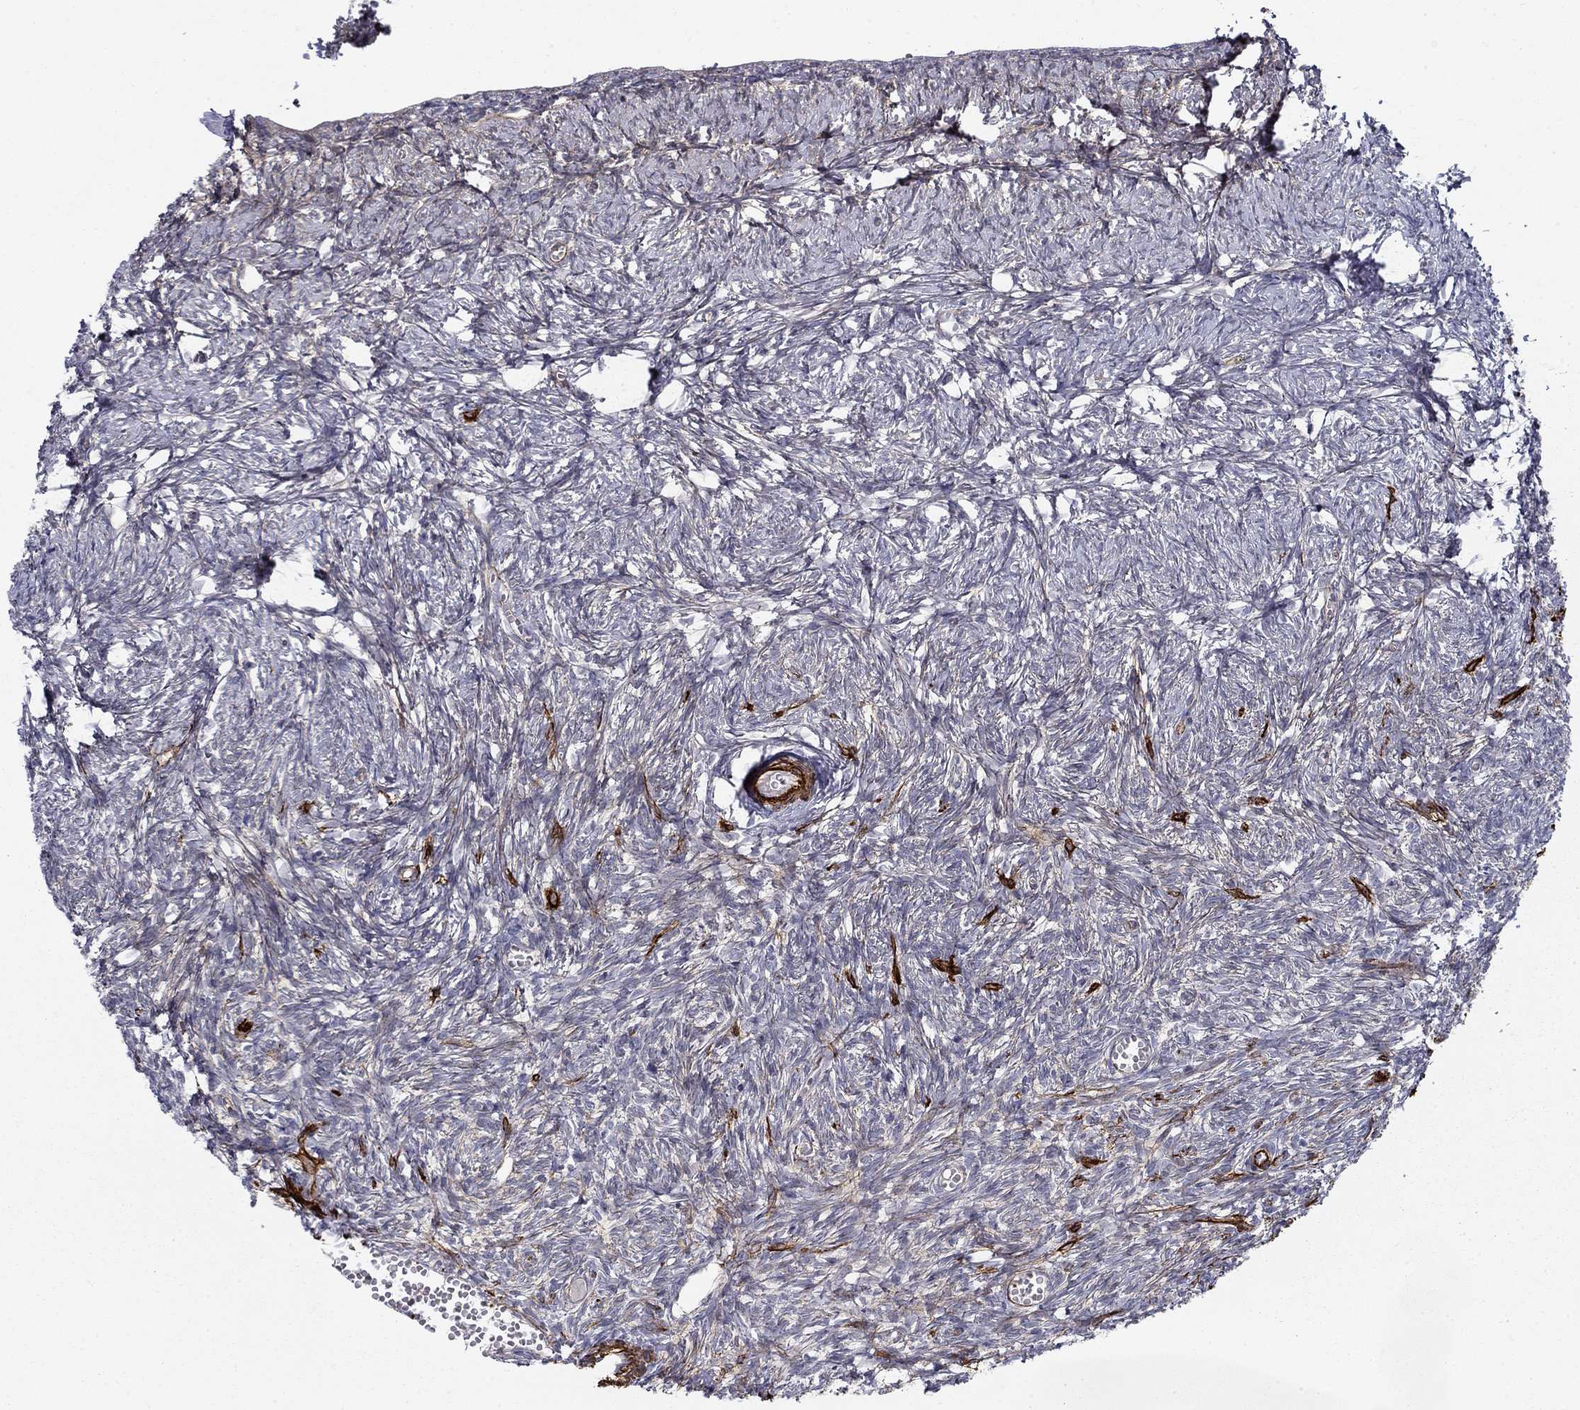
{"staining": {"intensity": "negative", "quantity": "none", "location": "none"}, "tissue": "ovary", "cell_type": "Follicle cells", "image_type": "normal", "snomed": [{"axis": "morphology", "description": "Normal tissue, NOS"}, {"axis": "topography", "description": "Ovary"}], "caption": "Immunohistochemistry (IHC) histopathology image of benign ovary: human ovary stained with DAB shows no significant protein positivity in follicle cells.", "gene": "KRBA1", "patient": {"sex": "female", "age": 43}}